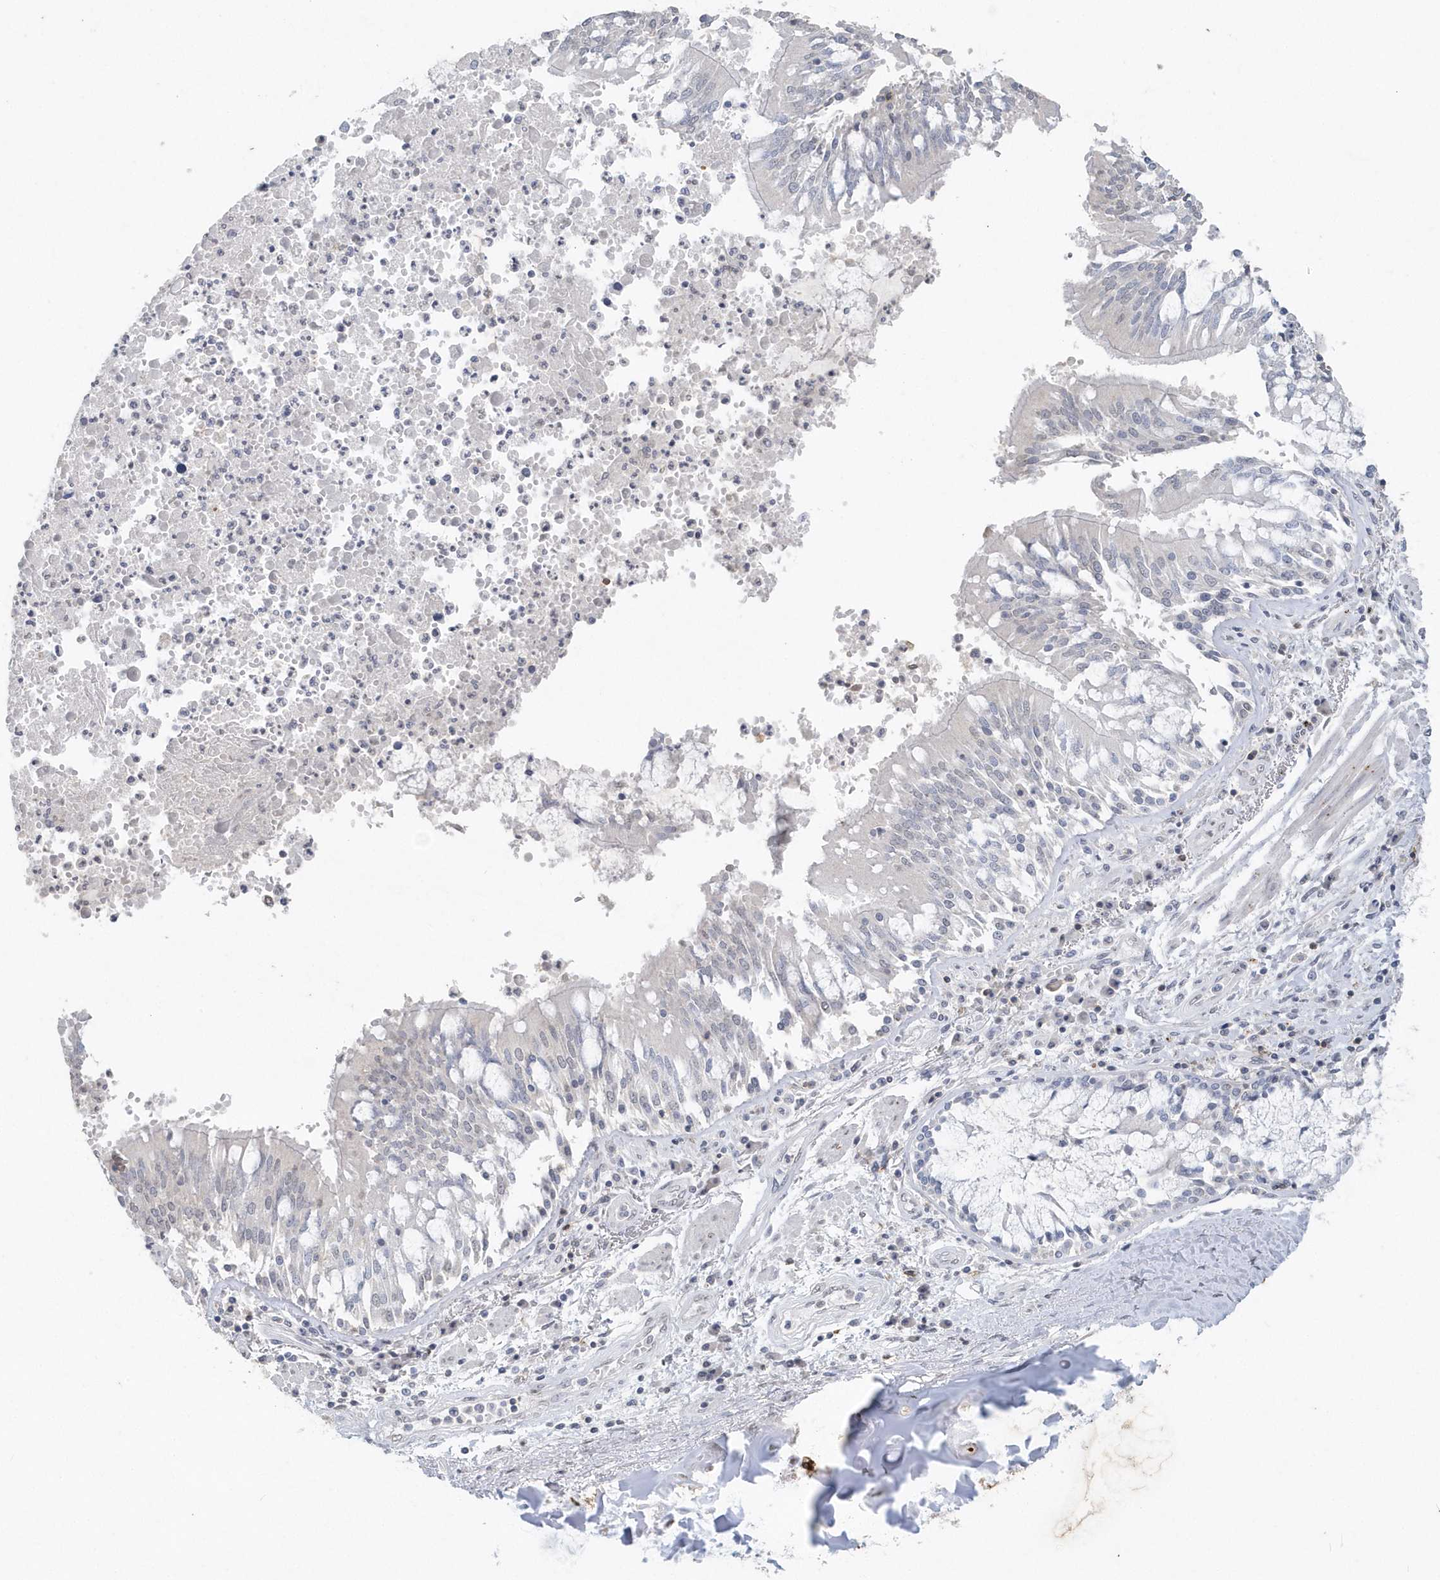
{"staining": {"intensity": "negative", "quantity": "none", "location": "none"}, "tissue": "adipose tissue", "cell_type": "Adipocytes", "image_type": "normal", "snomed": [{"axis": "morphology", "description": "Normal tissue, NOS"}, {"axis": "topography", "description": "Cartilage tissue"}, {"axis": "topography", "description": "Bronchus"}, {"axis": "topography", "description": "Lung"}, {"axis": "topography", "description": "Peripheral nerve tissue"}], "caption": "Histopathology image shows no protein positivity in adipocytes of normal adipose tissue.", "gene": "PDCD1", "patient": {"sex": "female", "age": 49}}